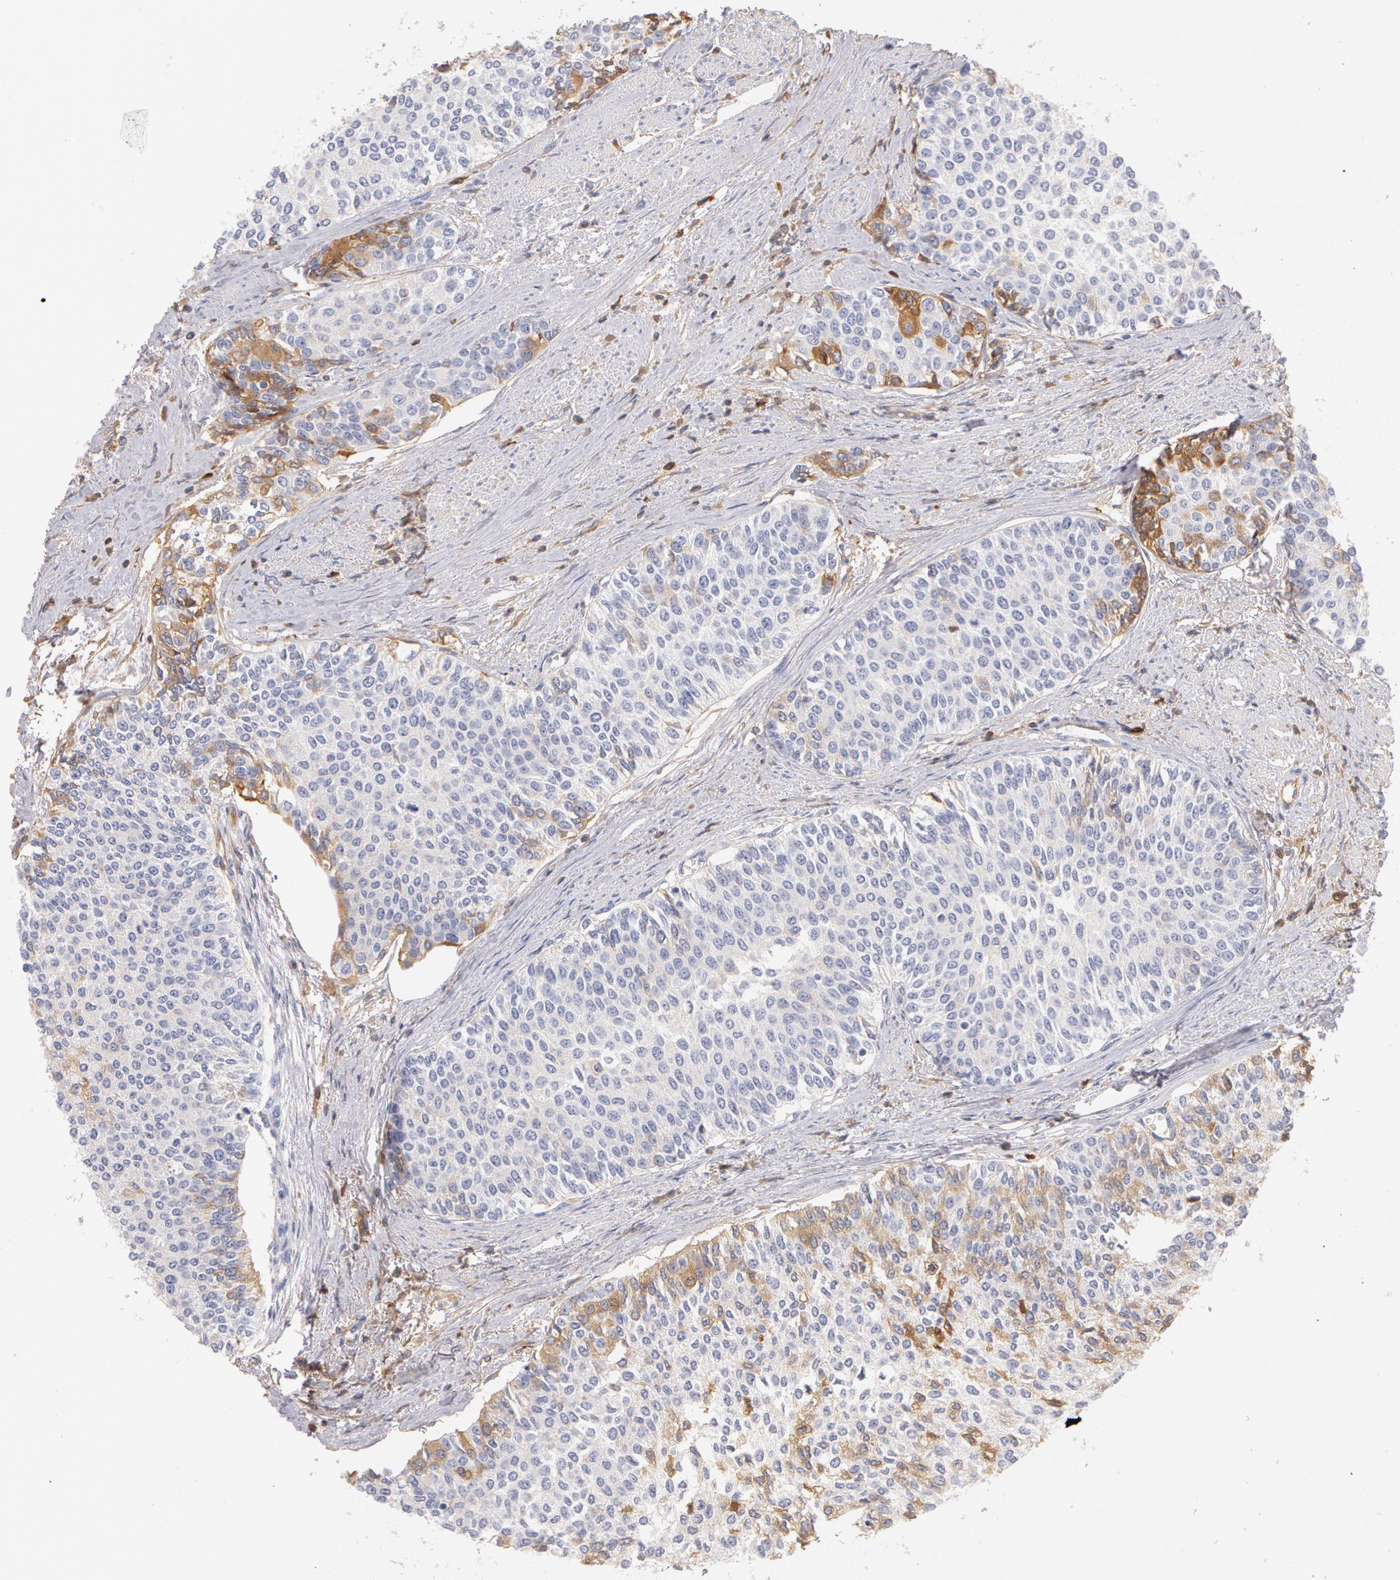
{"staining": {"intensity": "moderate", "quantity": "25%-75%", "location": "cytoplasmic/membranous"}, "tissue": "urothelial cancer", "cell_type": "Tumor cells", "image_type": "cancer", "snomed": [{"axis": "morphology", "description": "Urothelial carcinoma, Low grade"}, {"axis": "topography", "description": "Urinary bladder"}], "caption": "A histopathology image showing moderate cytoplasmic/membranous positivity in approximately 25%-75% of tumor cells in urothelial cancer, as visualized by brown immunohistochemical staining.", "gene": "GC", "patient": {"sex": "female", "age": 73}}